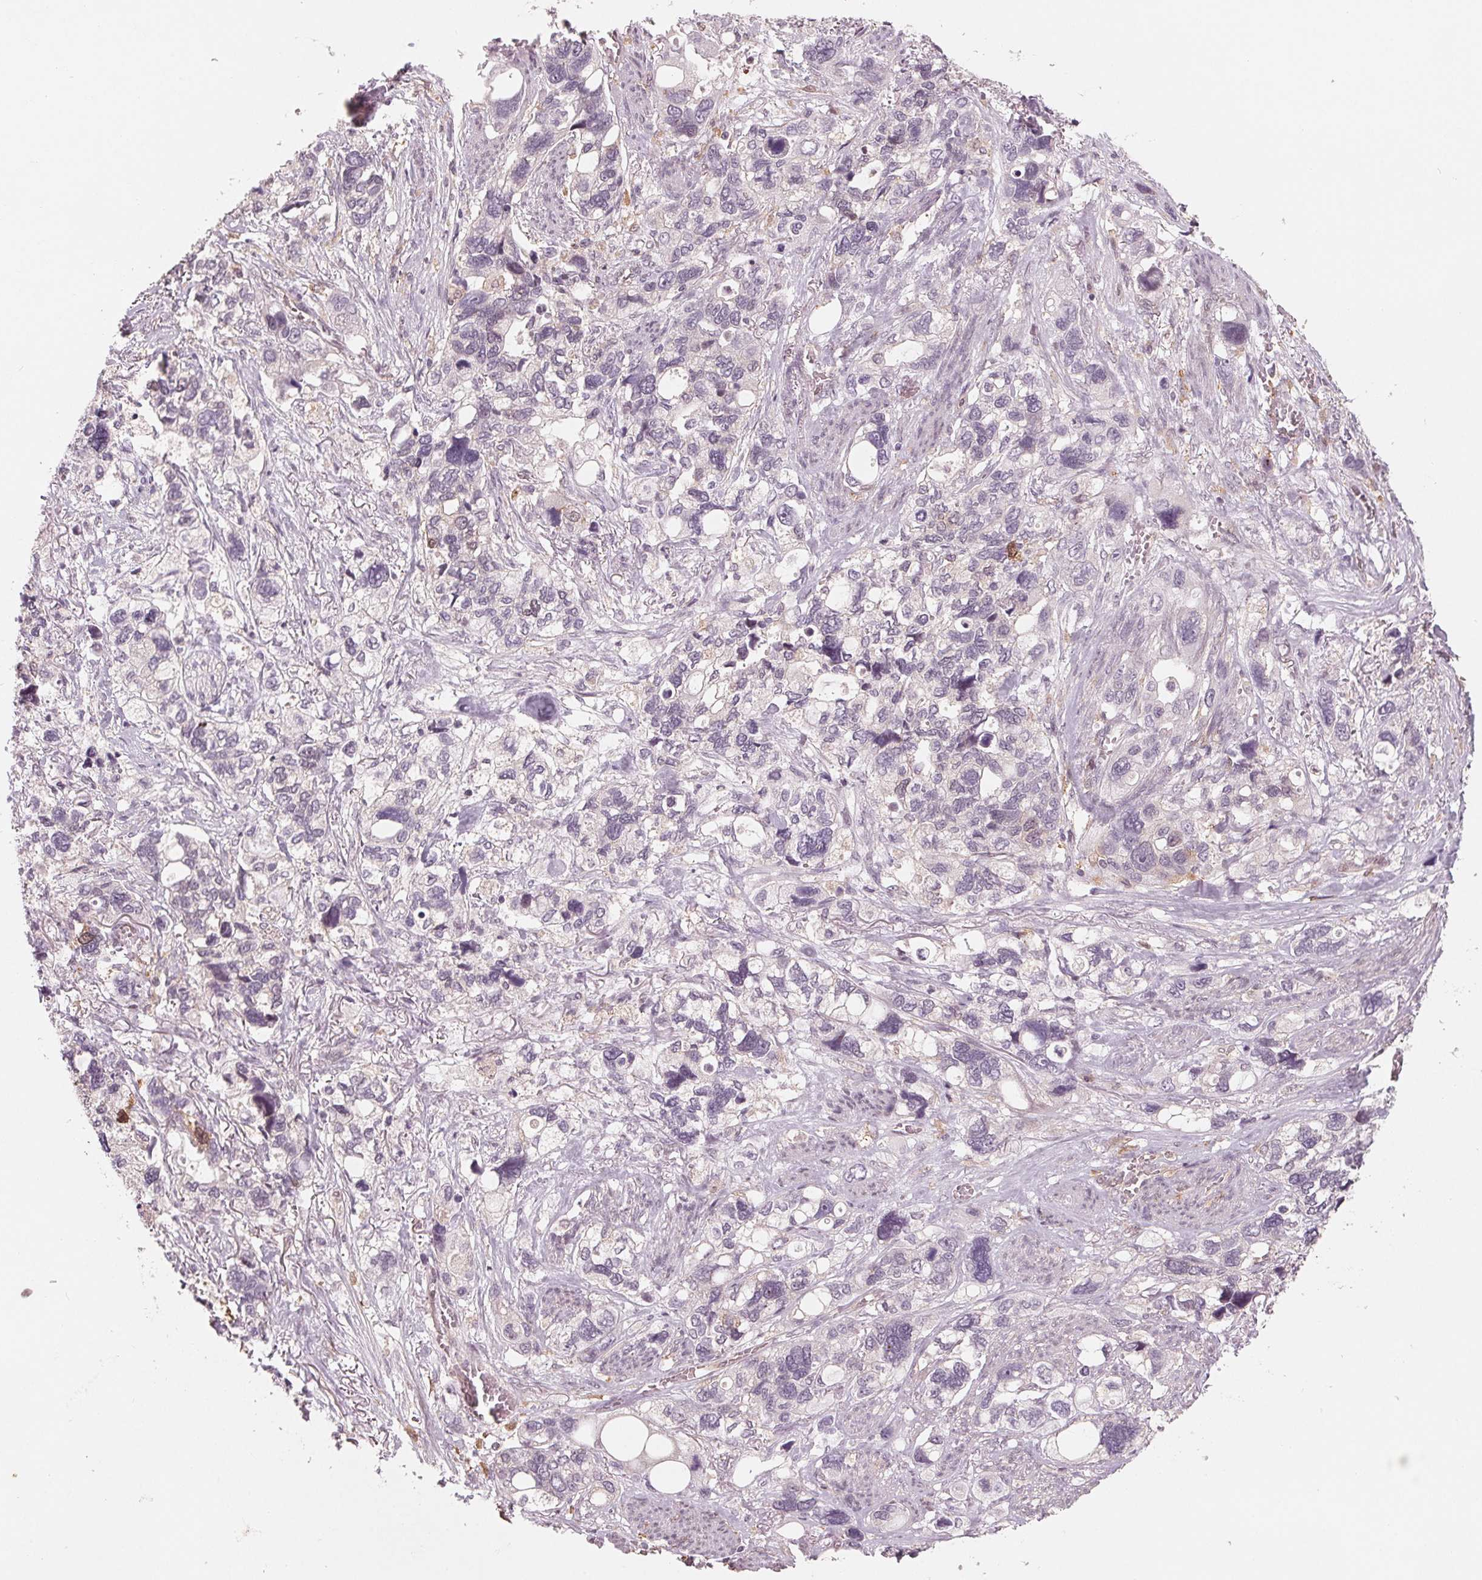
{"staining": {"intensity": "negative", "quantity": "none", "location": "none"}, "tissue": "stomach cancer", "cell_type": "Tumor cells", "image_type": "cancer", "snomed": [{"axis": "morphology", "description": "Adenocarcinoma, NOS"}, {"axis": "topography", "description": "Stomach, upper"}], "caption": "Tumor cells are negative for protein expression in human stomach adenocarcinoma. Nuclei are stained in blue.", "gene": "IL9R", "patient": {"sex": "female", "age": 81}}